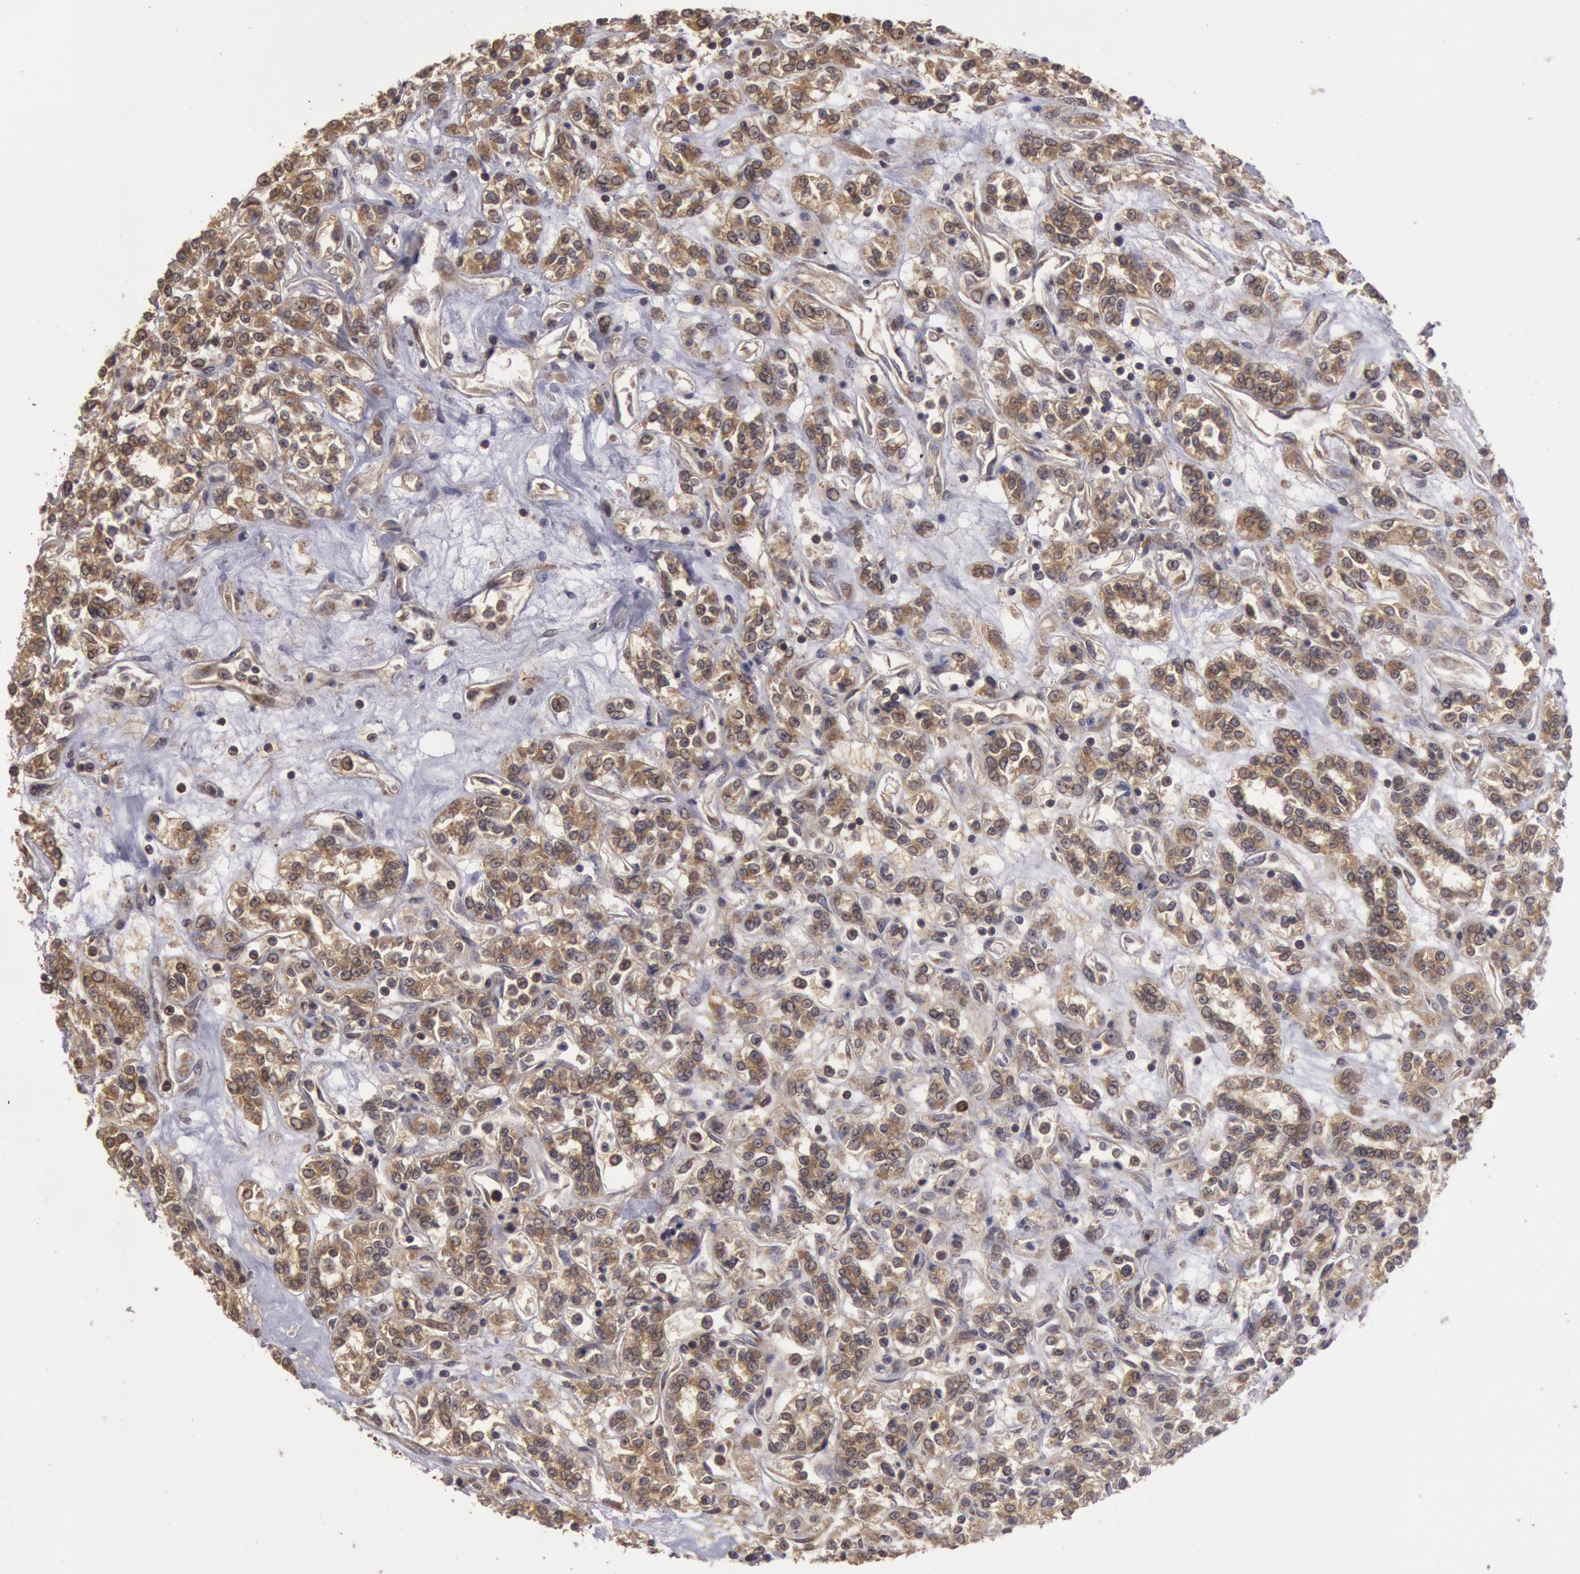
{"staining": {"intensity": "moderate", "quantity": ">75%", "location": "cytoplasmic/membranous"}, "tissue": "renal cancer", "cell_type": "Tumor cells", "image_type": "cancer", "snomed": [{"axis": "morphology", "description": "Adenocarcinoma, NOS"}, {"axis": "topography", "description": "Kidney"}], "caption": "Adenocarcinoma (renal) tissue displays moderate cytoplasmic/membranous staining in approximately >75% of tumor cells, visualized by immunohistochemistry.", "gene": "USP14", "patient": {"sex": "female", "age": 76}}